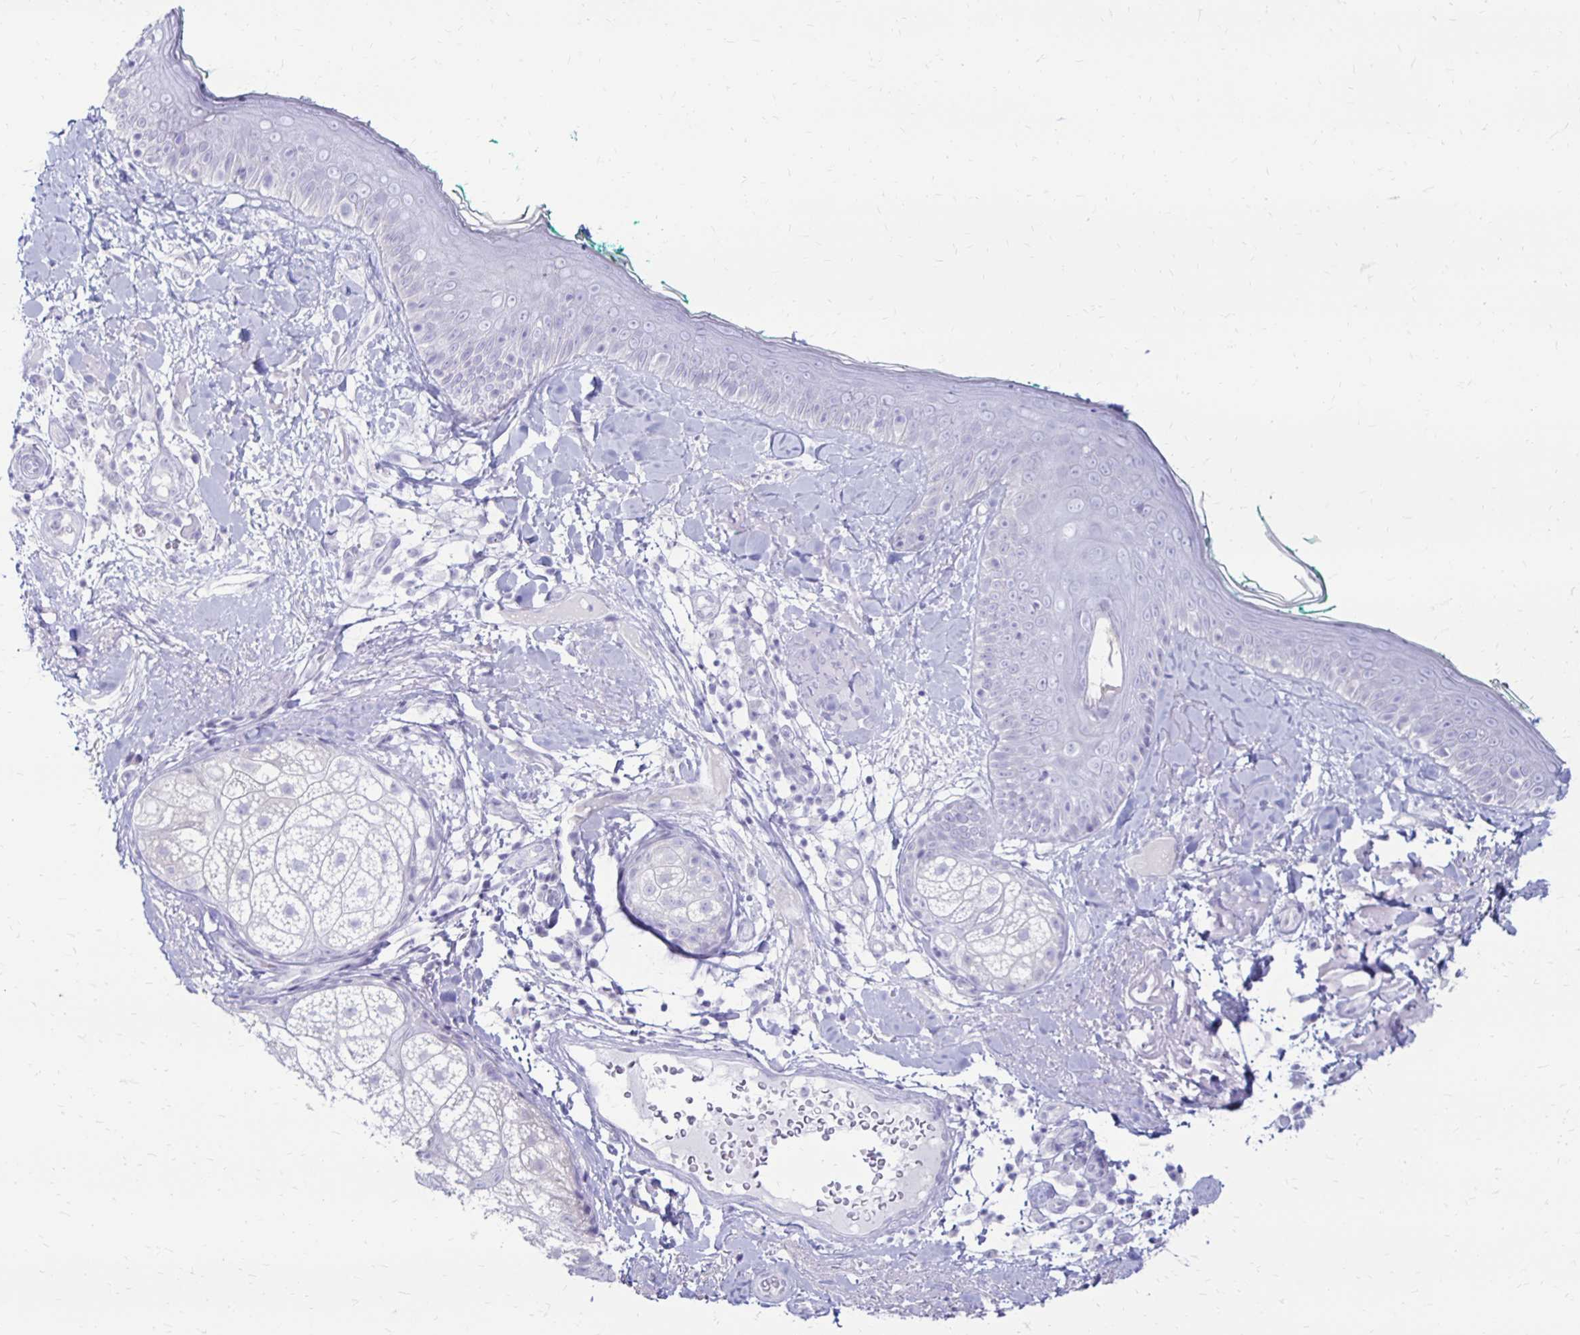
{"staining": {"intensity": "negative", "quantity": "none", "location": "none"}, "tissue": "skin", "cell_type": "Fibroblasts", "image_type": "normal", "snomed": [{"axis": "morphology", "description": "Normal tissue, NOS"}, {"axis": "topography", "description": "Skin"}], "caption": "Immunohistochemistry of unremarkable human skin reveals no staining in fibroblasts. The staining was performed using DAB (3,3'-diaminobenzidine) to visualize the protein expression in brown, while the nuclei were stained in blue with hematoxylin (Magnification: 20x).", "gene": "RYR1", "patient": {"sex": "male", "age": 73}}